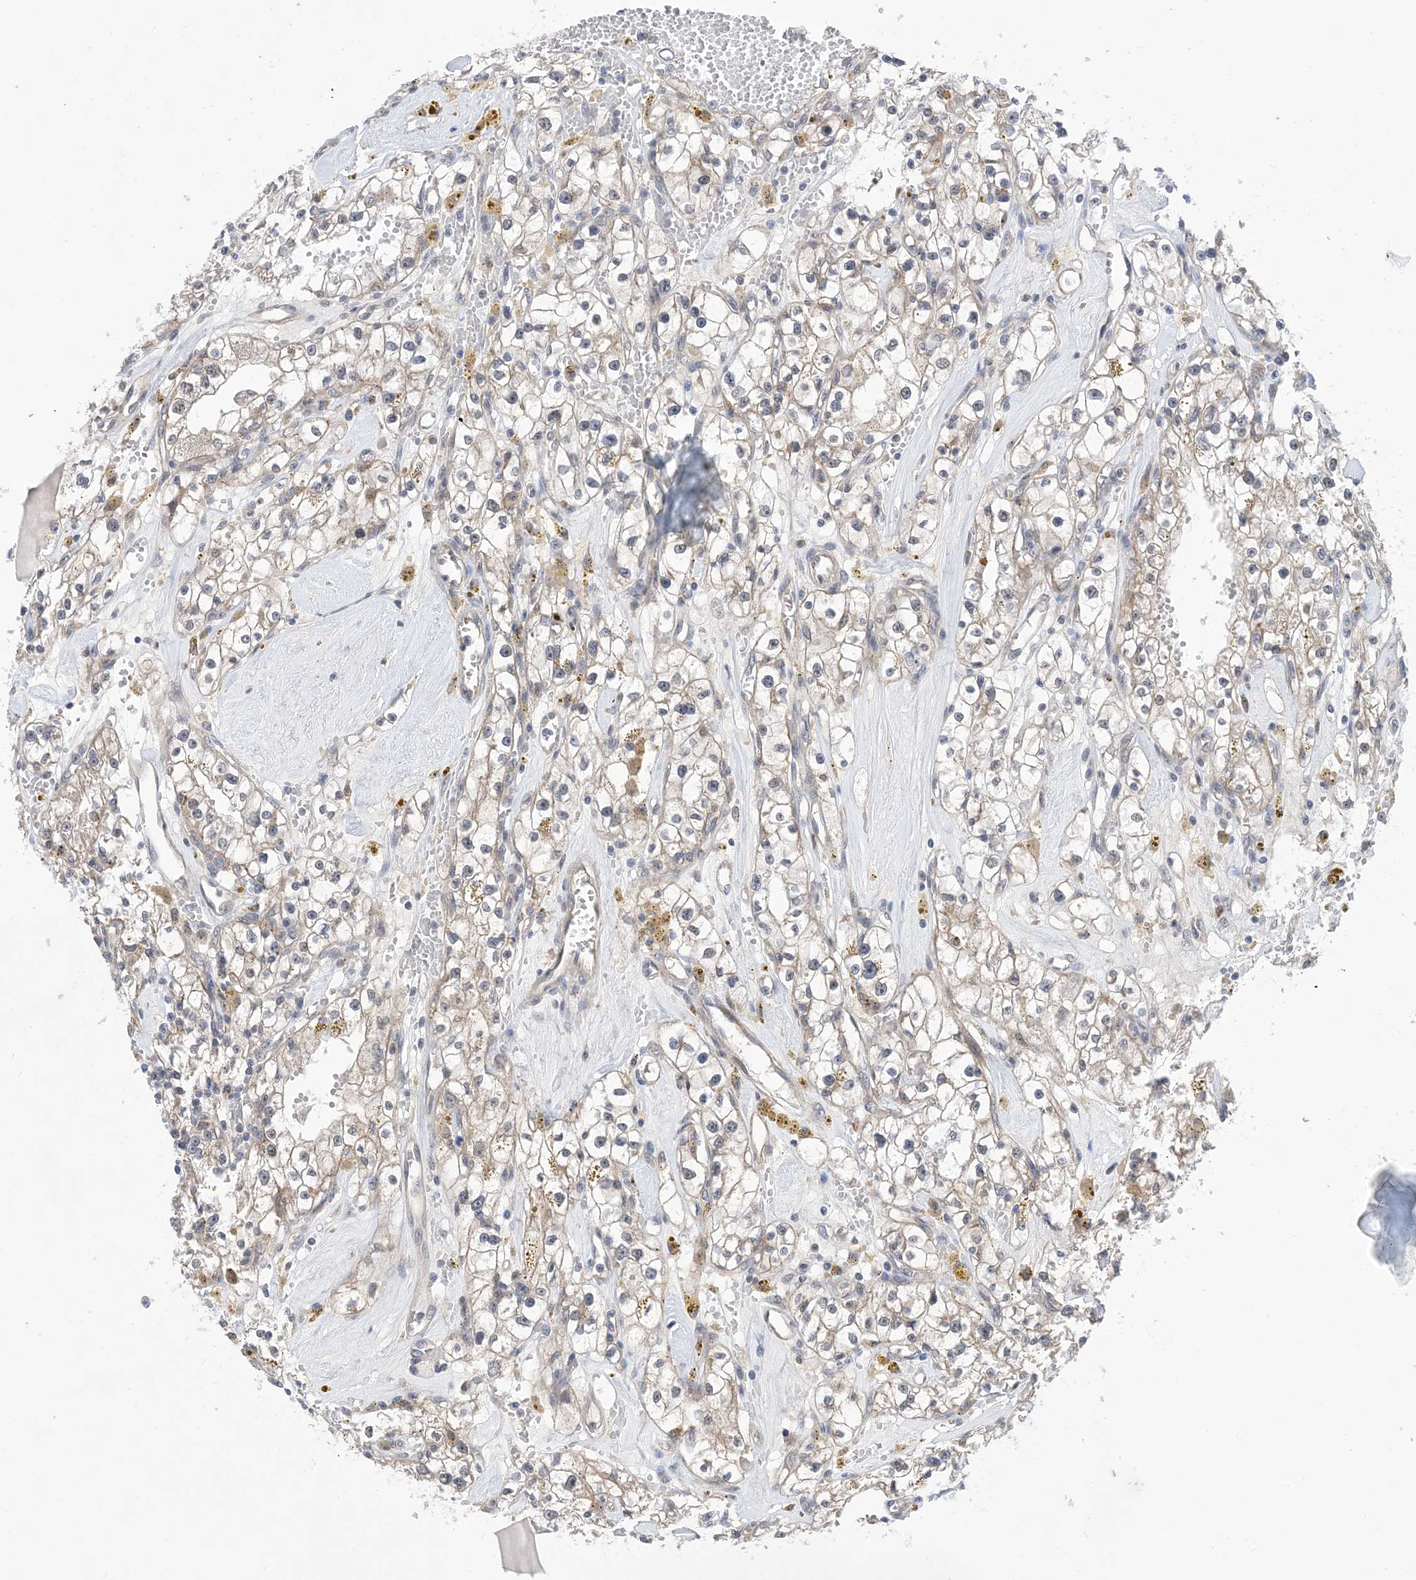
{"staining": {"intensity": "weak", "quantity": ">75%", "location": "cytoplasmic/membranous"}, "tissue": "renal cancer", "cell_type": "Tumor cells", "image_type": "cancer", "snomed": [{"axis": "morphology", "description": "Adenocarcinoma, NOS"}, {"axis": "topography", "description": "Kidney"}], "caption": "Renal adenocarcinoma stained for a protein shows weak cytoplasmic/membranous positivity in tumor cells.", "gene": "EHBP1", "patient": {"sex": "male", "age": 56}}